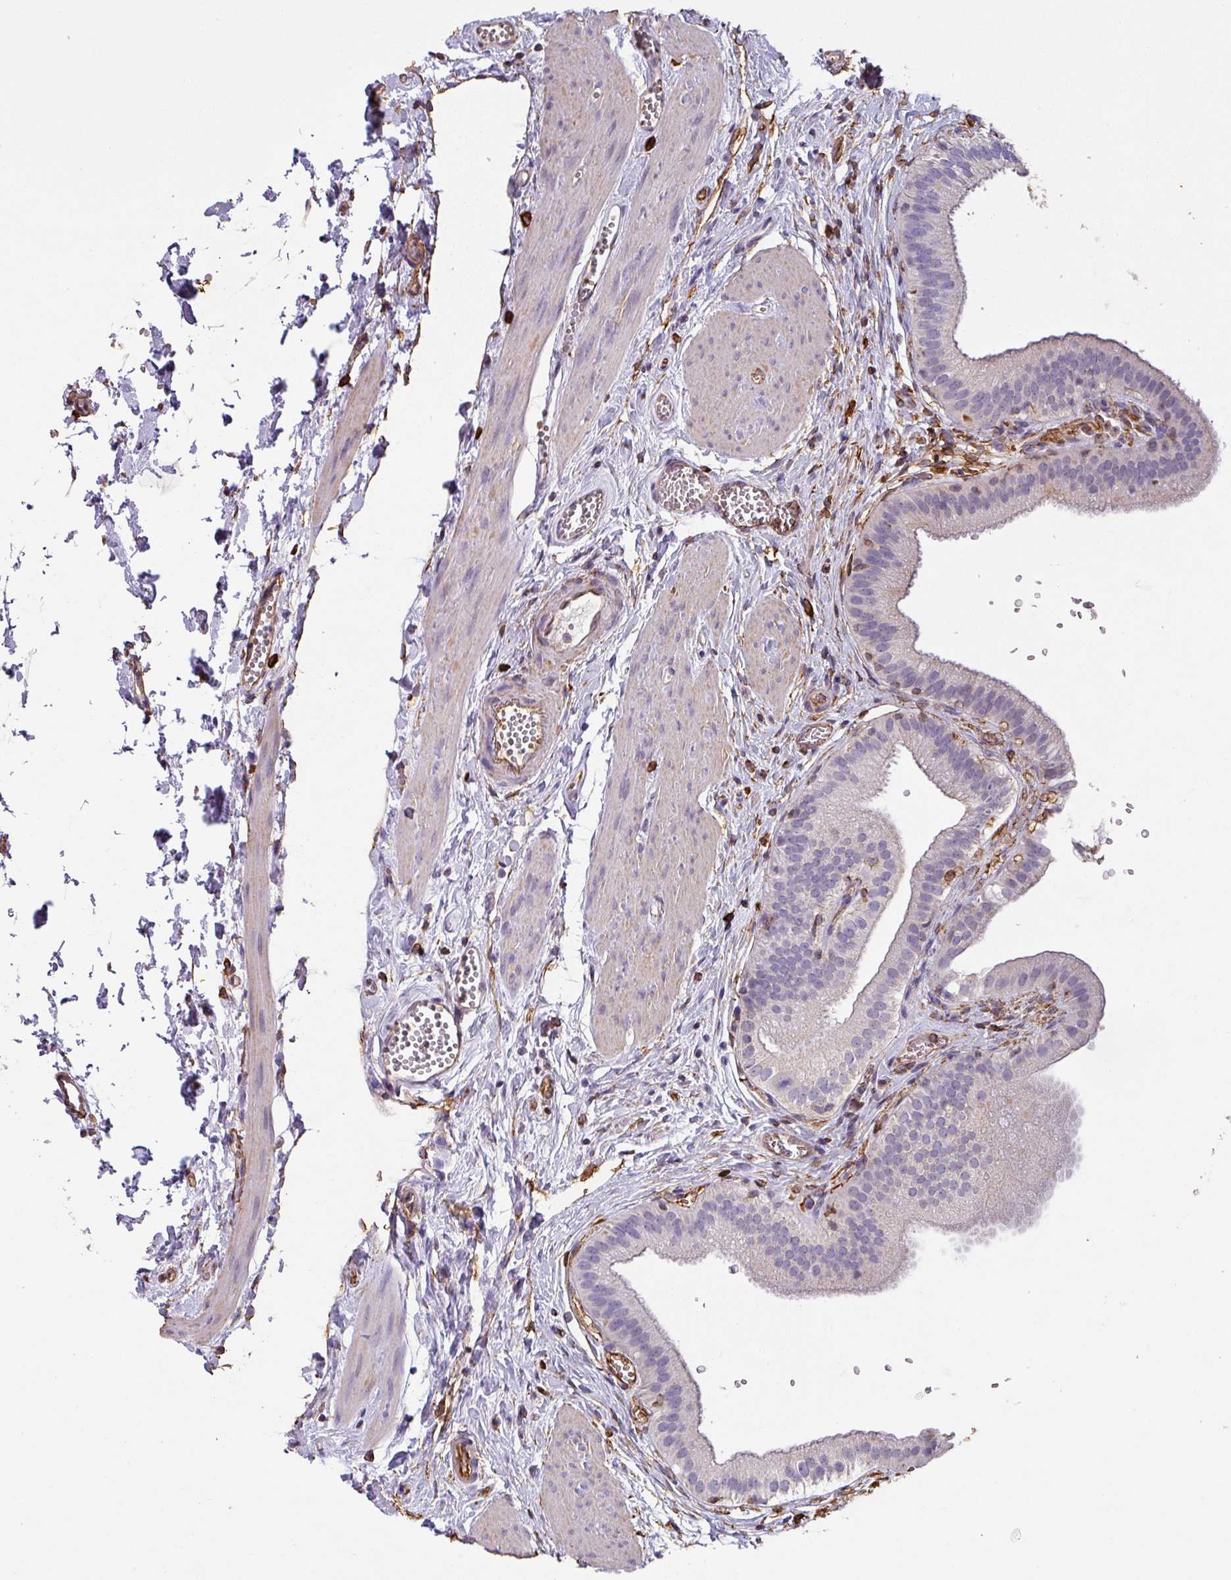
{"staining": {"intensity": "negative", "quantity": "none", "location": "none"}, "tissue": "gallbladder", "cell_type": "Glandular cells", "image_type": "normal", "snomed": [{"axis": "morphology", "description": "Normal tissue, NOS"}, {"axis": "topography", "description": "Gallbladder"}], "caption": "Immunohistochemical staining of benign human gallbladder reveals no significant staining in glandular cells.", "gene": "ZNF280C", "patient": {"sex": "female", "age": 54}}